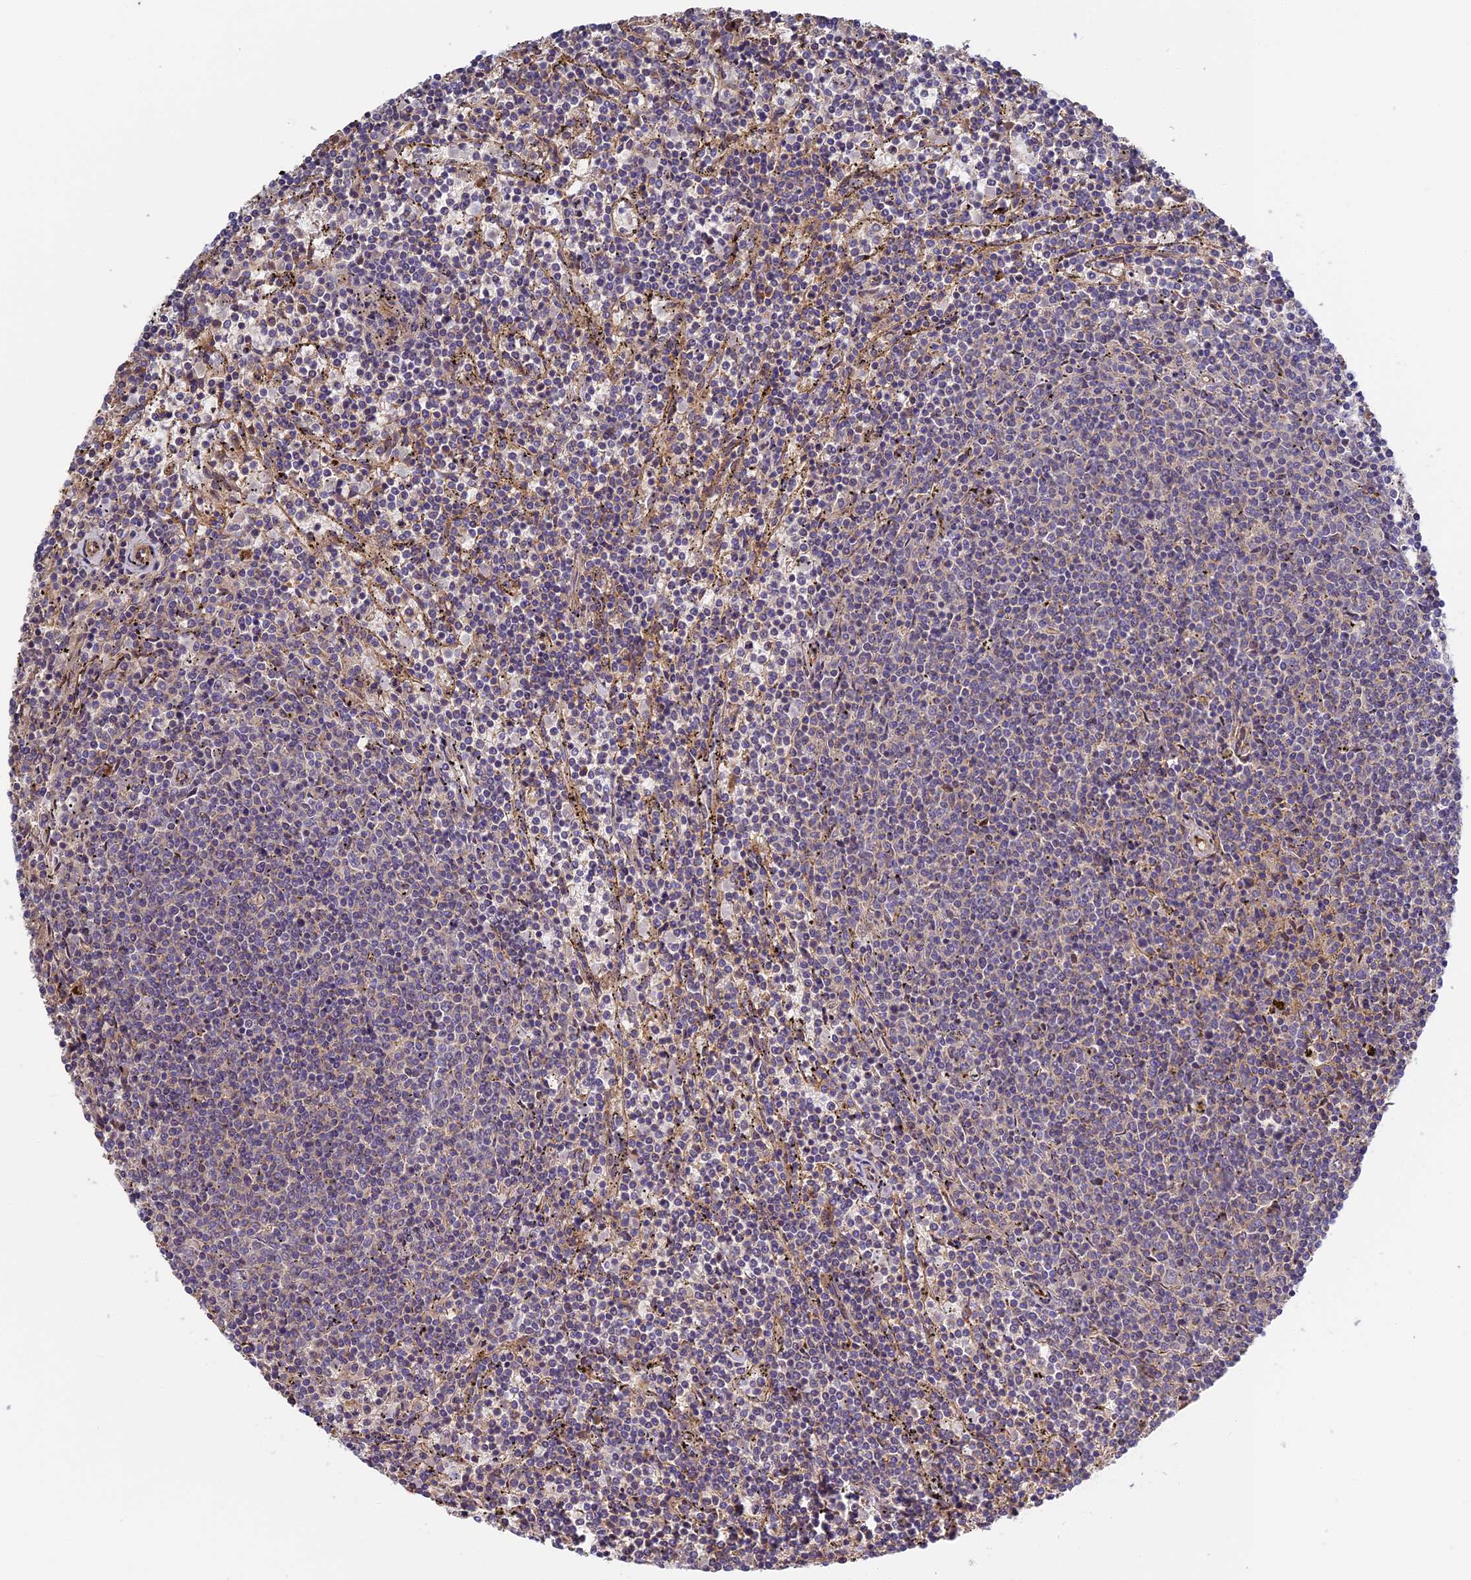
{"staining": {"intensity": "negative", "quantity": "none", "location": "none"}, "tissue": "lymphoma", "cell_type": "Tumor cells", "image_type": "cancer", "snomed": [{"axis": "morphology", "description": "Malignant lymphoma, non-Hodgkin's type, Low grade"}, {"axis": "topography", "description": "Spleen"}], "caption": "There is no significant staining in tumor cells of lymphoma.", "gene": "MISP3", "patient": {"sex": "female", "age": 50}}